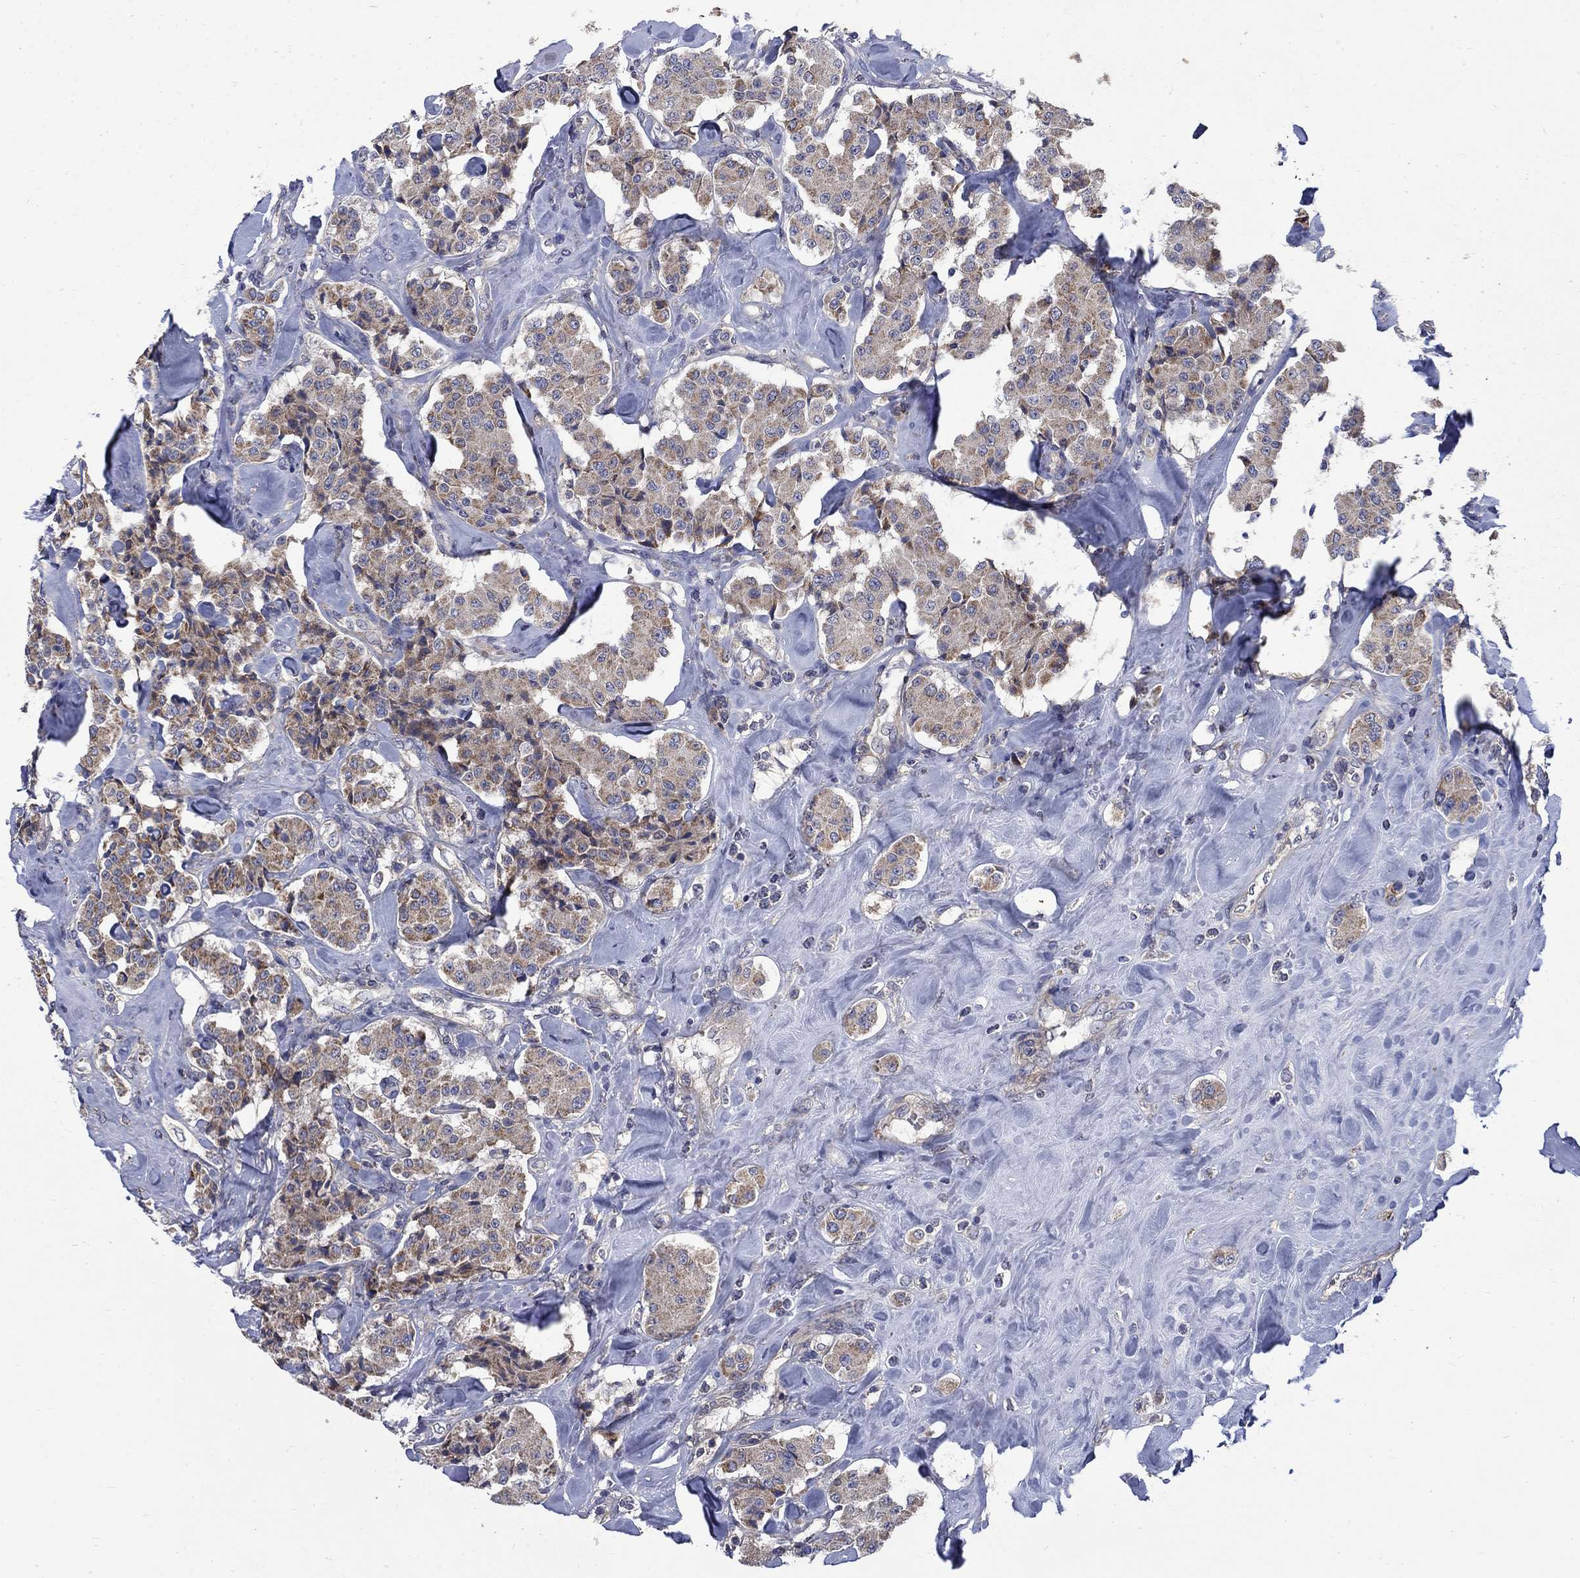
{"staining": {"intensity": "moderate", "quantity": "25%-75%", "location": "cytoplasmic/membranous"}, "tissue": "carcinoid", "cell_type": "Tumor cells", "image_type": "cancer", "snomed": [{"axis": "morphology", "description": "Carcinoid, malignant, NOS"}, {"axis": "topography", "description": "Pancreas"}], "caption": "About 25%-75% of tumor cells in carcinoid demonstrate moderate cytoplasmic/membranous protein positivity as visualized by brown immunohistochemical staining.", "gene": "HSPA12A", "patient": {"sex": "male", "age": 41}}